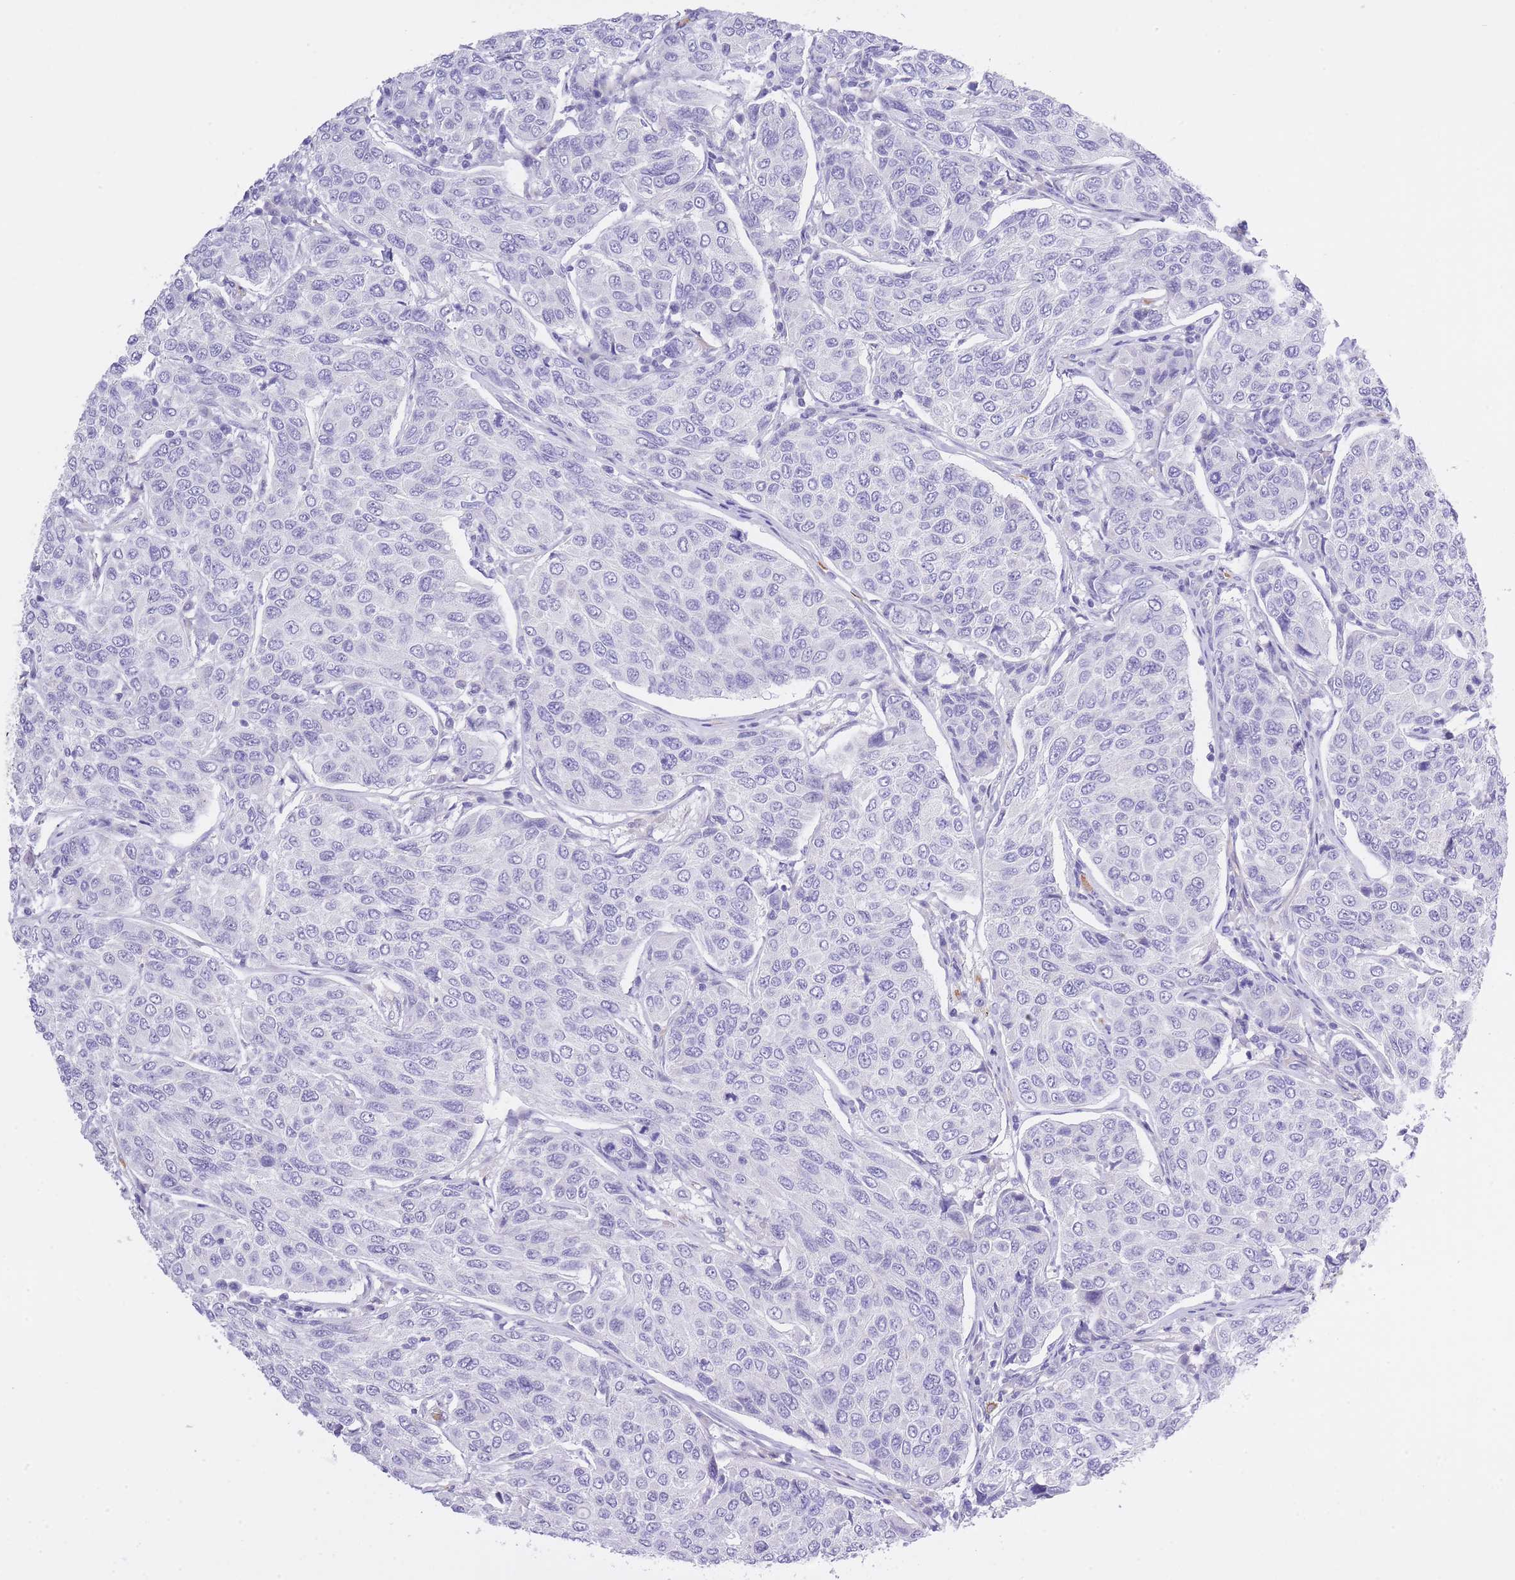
{"staining": {"intensity": "negative", "quantity": "none", "location": "none"}, "tissue": "breast cancer", "cell_type": "Tumor cells", "image_type": "cancer", "snomed": [{"axis": "morphology", "description": "Duct carcinoma"}, {"axis": "topography", "description": "Breast"}], "caption": "Infiltrating ductal carcinoma (breast) was stained to show a protein in brown. There is no significant positivity in tumor cells.", "gene": "MEIOSIN", "patient": {"sex": "female", "age": 55}}